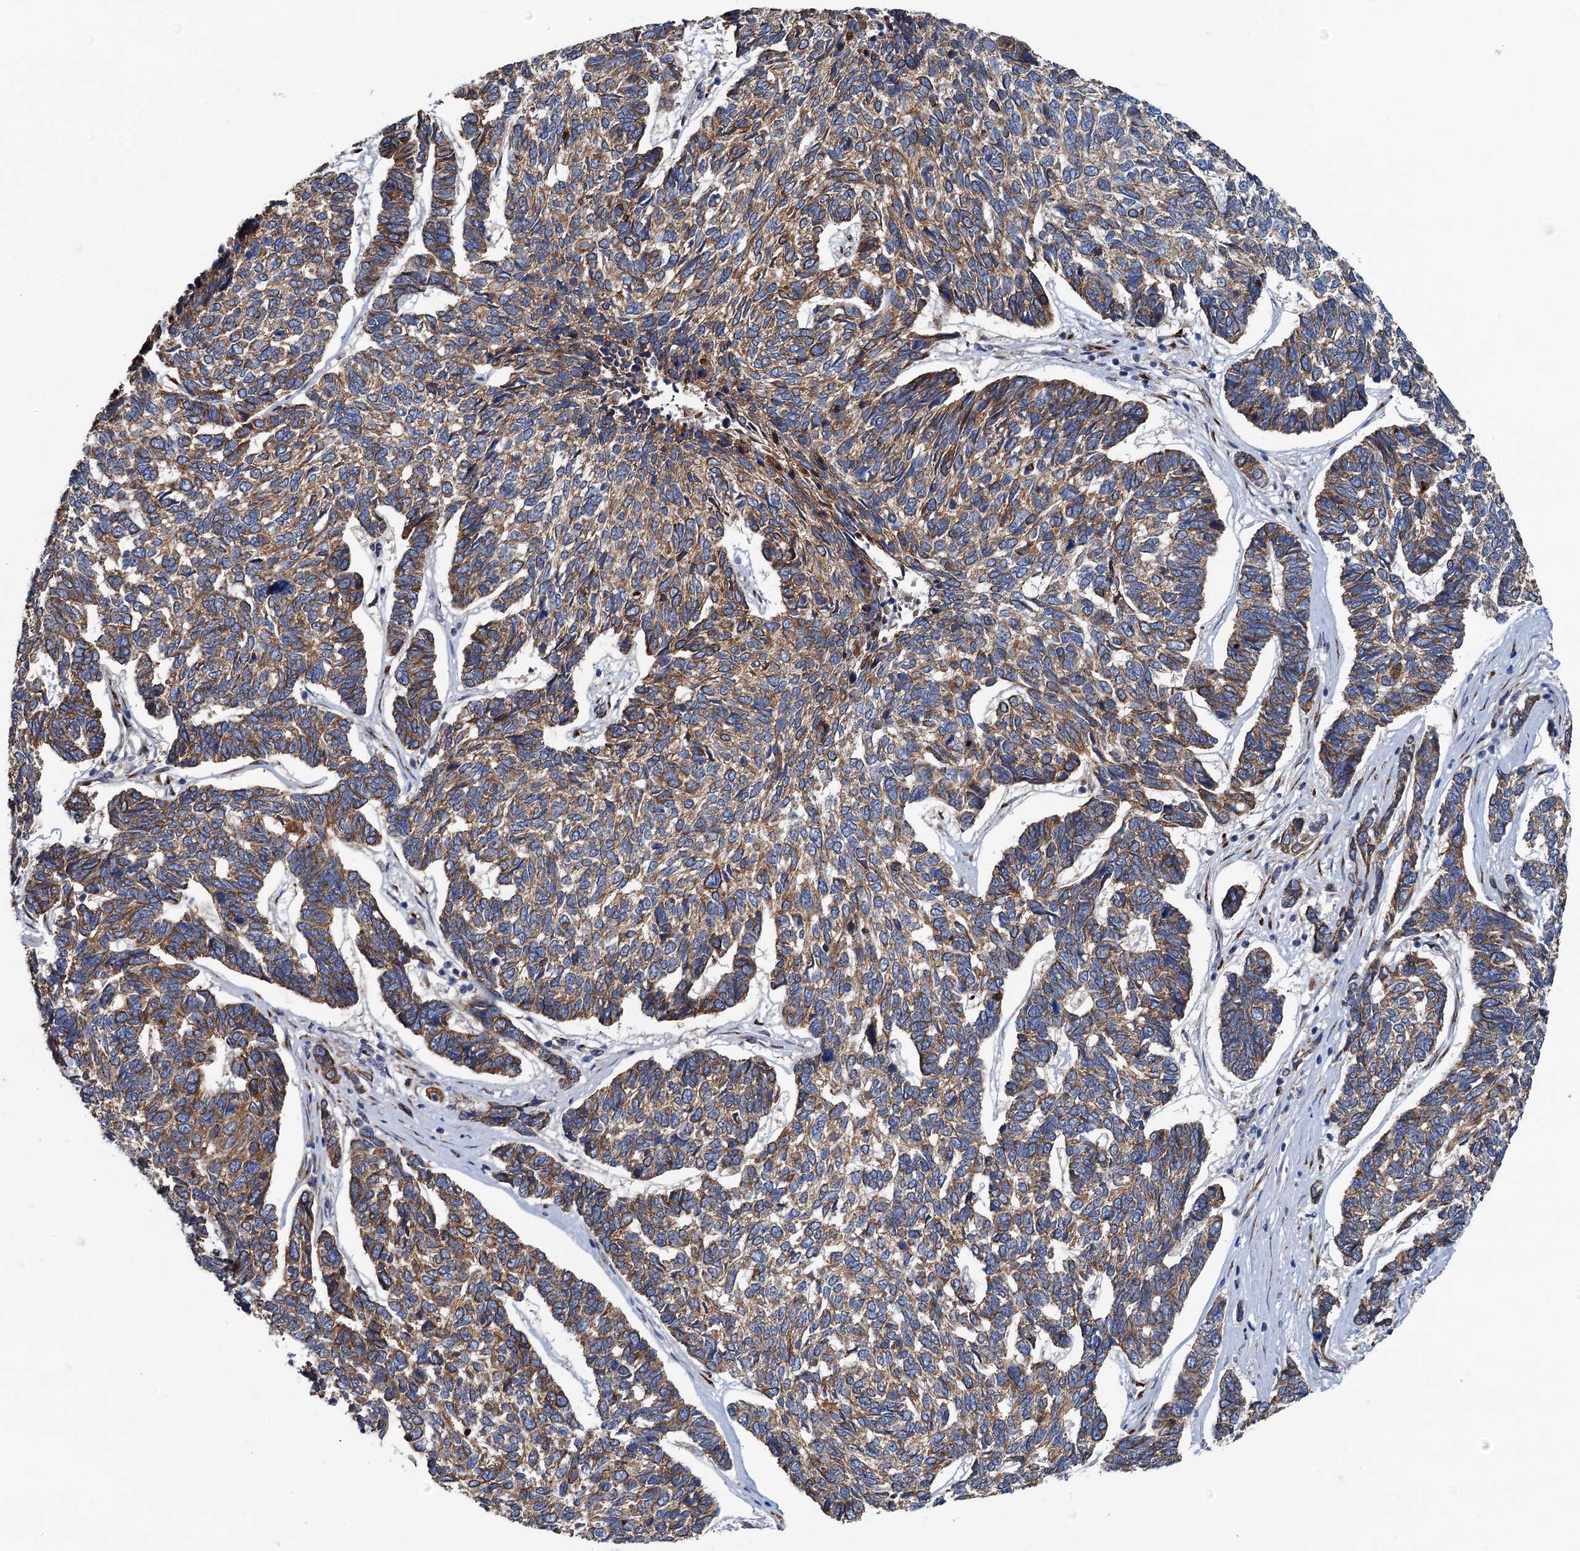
{"staining": {"intensity": "moderate", "quantity": ">75%", "location": "cytoplasmic/membranous"}, "tissue": "skin cancer", "cell_type": "Tumor cells", "image_type": "cancer", "snomed": [{"axis": "morphology", "description": "Basal cell carcinoma"}, {"axis": "topography", "description": "Skin"}], "caption": "IHC photomicrograph of human skin cancer stained for a protein (brown), which reveals medium levels of moderate cytoplasmic/membranous positivity in approximately >75% of tumor cells.", "gene": "BET1L", "patient": {"sex": "female", "age": 65}}